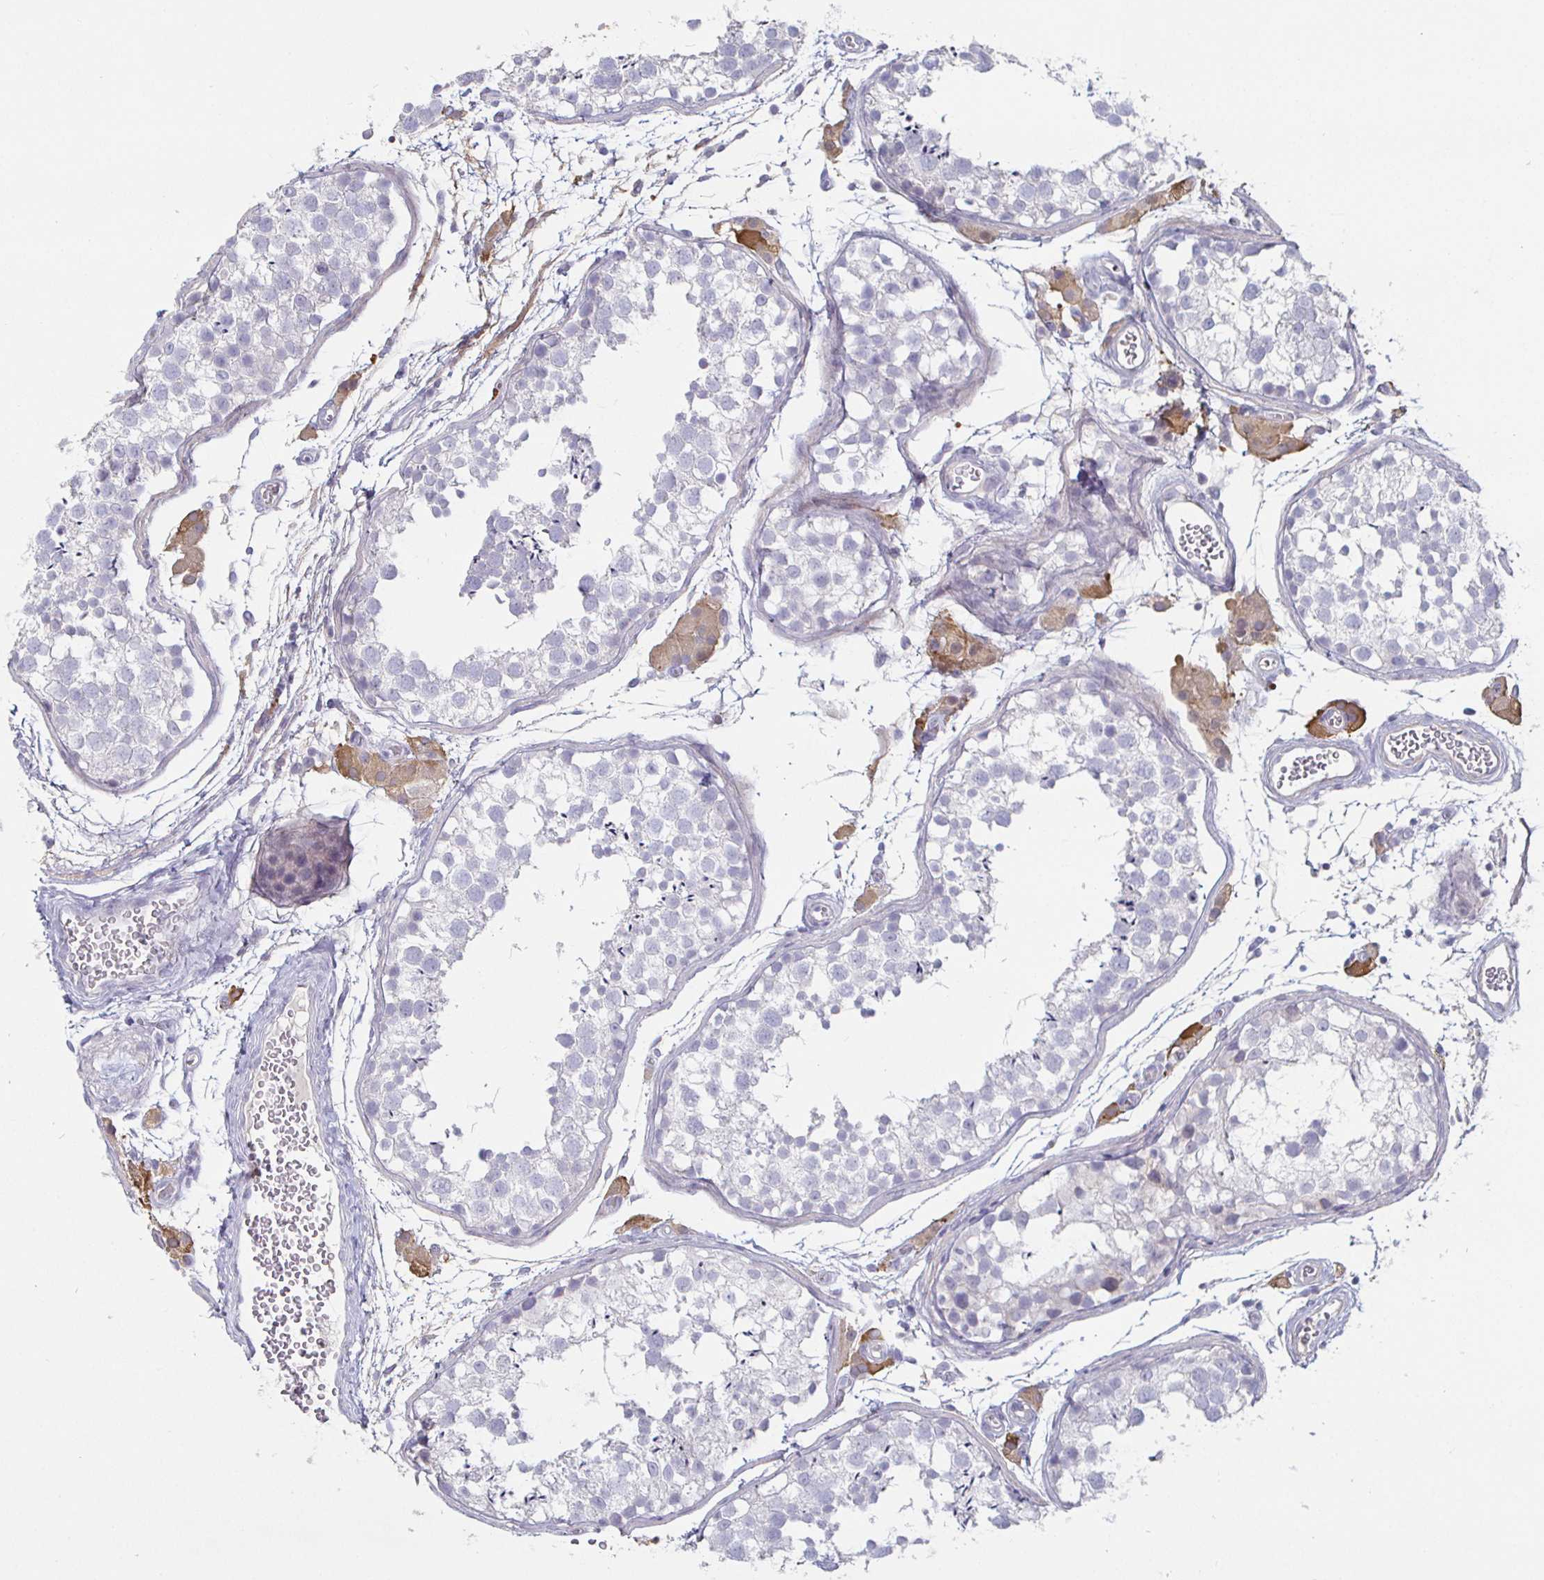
{"staining": {"intensity": "negative", "quantity": "none", "location": "none"}, "tissue": "testis", "cell_type": "Cells in seminiferous ducts", "image_type": "normal", "snomed": [{"axis": "morphology", "description": "Normal tissue, NOS"}, {"axis": "morphology", "description": "Seminoma, NOS"}, {"axis": "topography", "description": "Testis"}], "caption": "Cells in seminiferous ducts are negative for protein expression in normal human testis. The staining was performed using DAB to visualize the protein expression in brown, while the nuclei were stained in blue with hematoxylin (Magnification: 20x).", "gene": "ENPP1", "patient": {"sex": "male", "age": 29}}